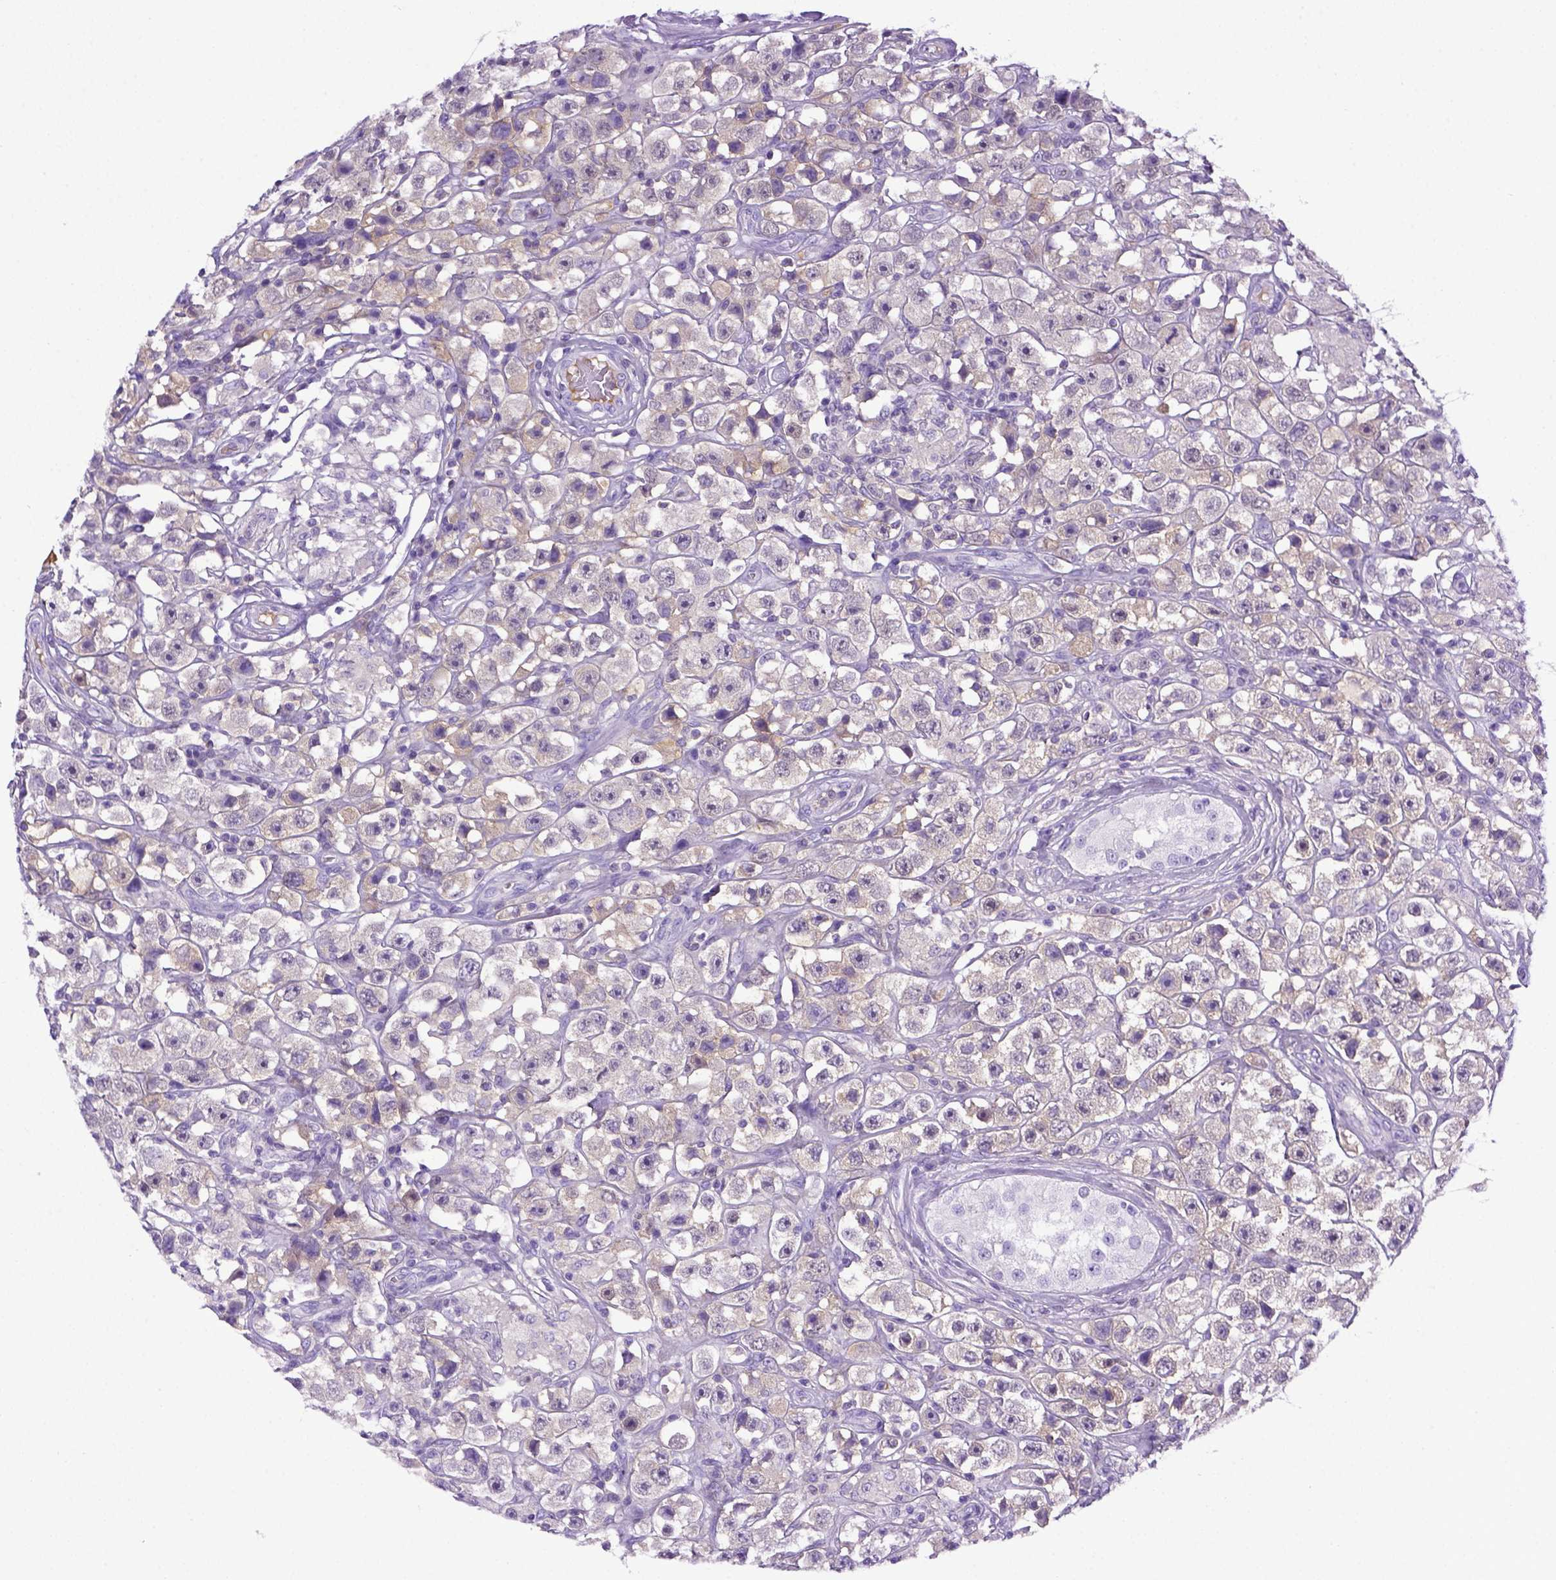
{"staining": {"intensity": "negative", "quantity": "none", "location": "none"}, "tissue": "testis cancer", "cell_type": "Tumor cells", "image_type": "cancer", "snomed": [{"axis": "morphology", "description": "Seminoma, NOS"}, {"axis": "topography", "description": "Testis"}], "caption": "The micrograph shows no significant staining in tumor cells of testis seminoma. (IHC, brightfield microscopy, high magnification).", "gene": "ITIH4", "patient": {"sex": "male", "age": 45}}